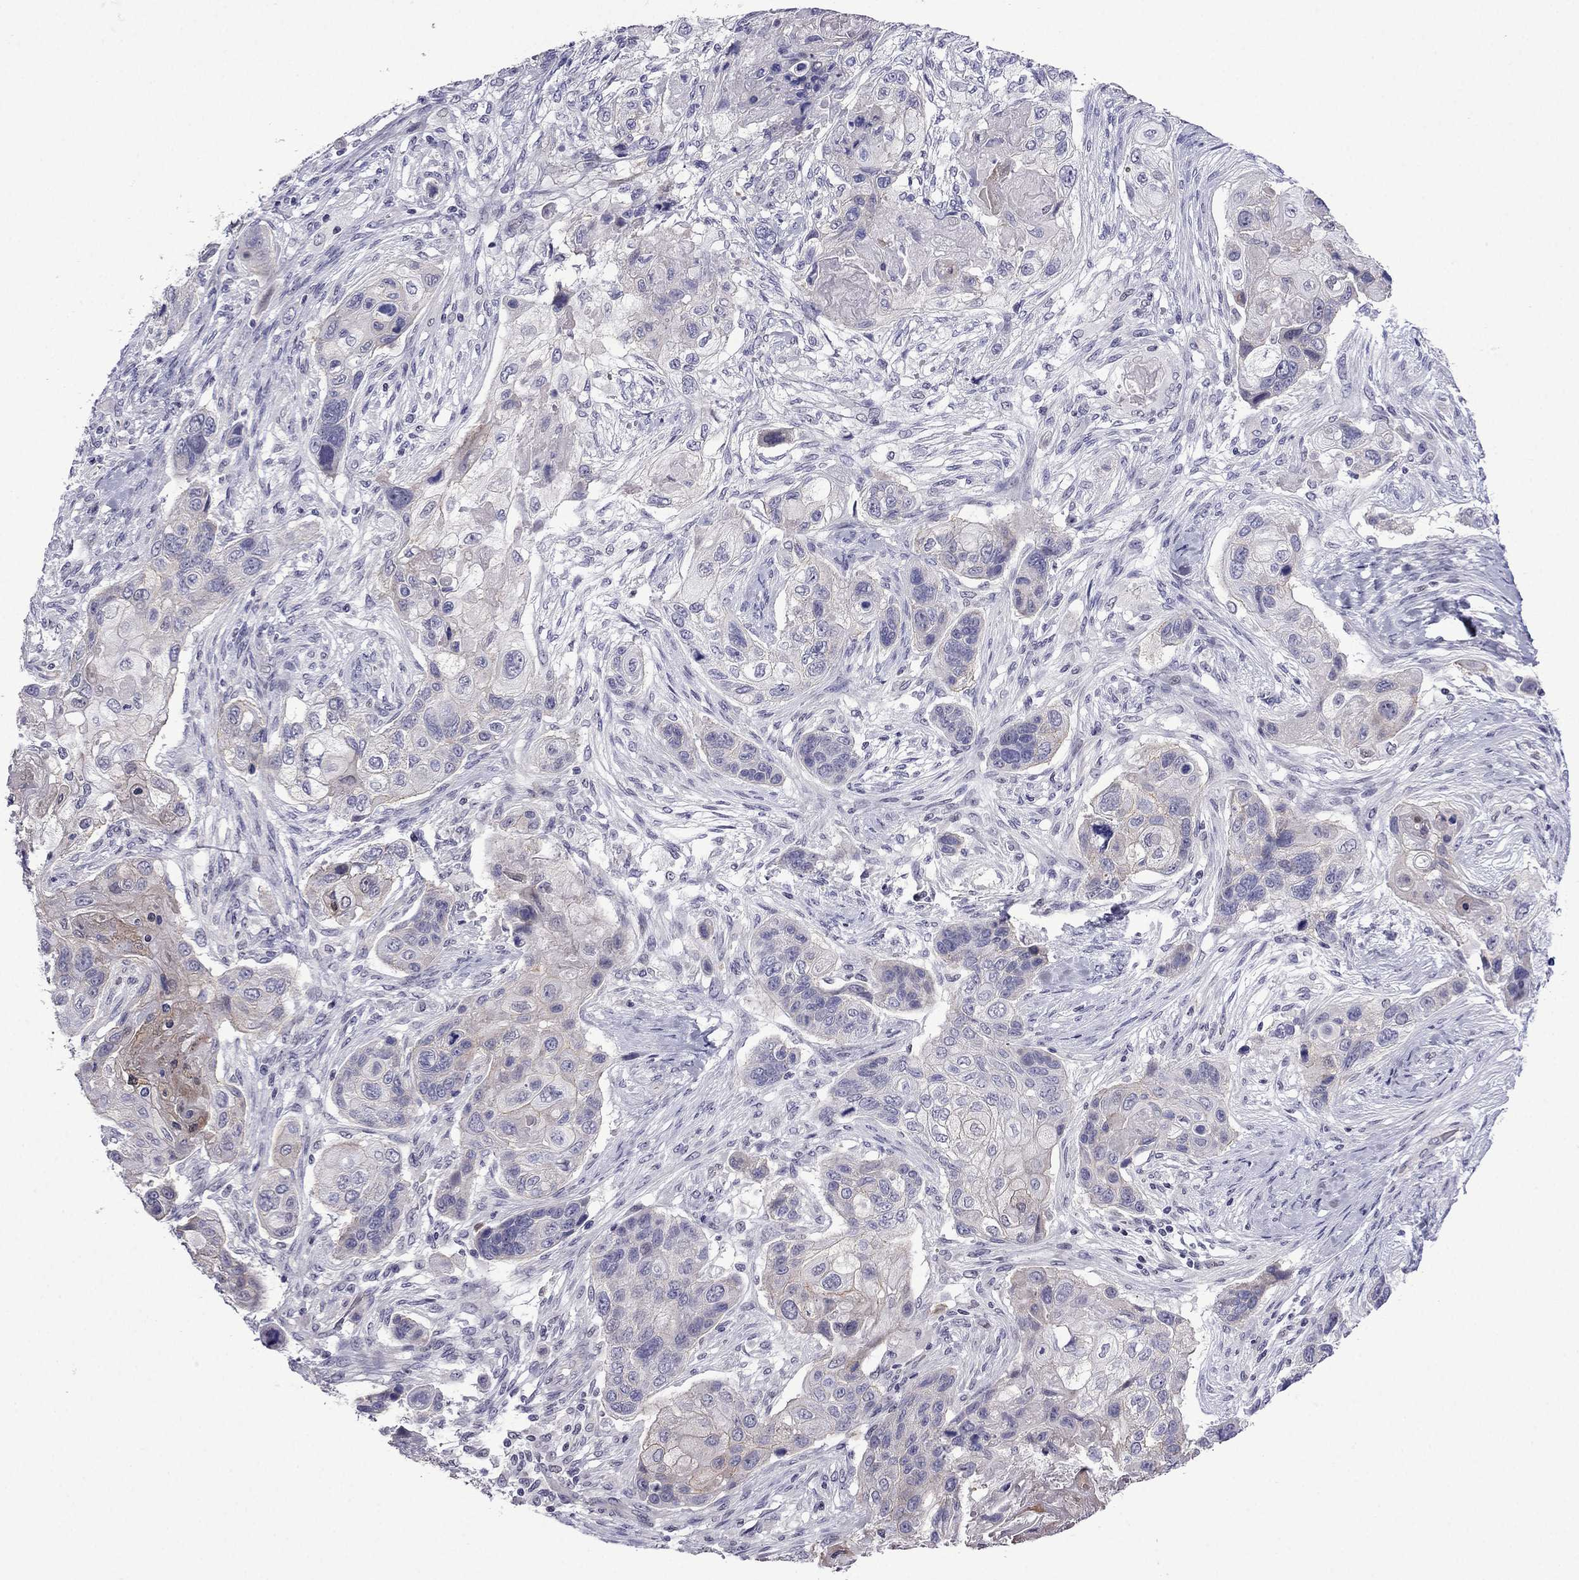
{"staining": {"intensity": "weak", "quantity": "<25%", "location": "cytoplasmic/membranous"}, "tissue": "lung cancer", "cell_type": "Tumor cells", "image_type": "cancer", "snomed": [{"axis": "morphology", "description": "Normal tissue, NOS"}, {"axis": "morphology", "description": "Squamous cell carcinoma, NOS"}, {"axis": "topography", "description": "Bronchus"}, {"axis": "topography", "description": "Lung"}], "caption": "High power microscopy histopathology image of an immunohistochemistry (IHC) photomicrograph of lung squamous cell carcinoma, revealing no significant positivity in tumor cells.", "gene": "POM121L12", "patient": {"sex": "male", "age": 69}}